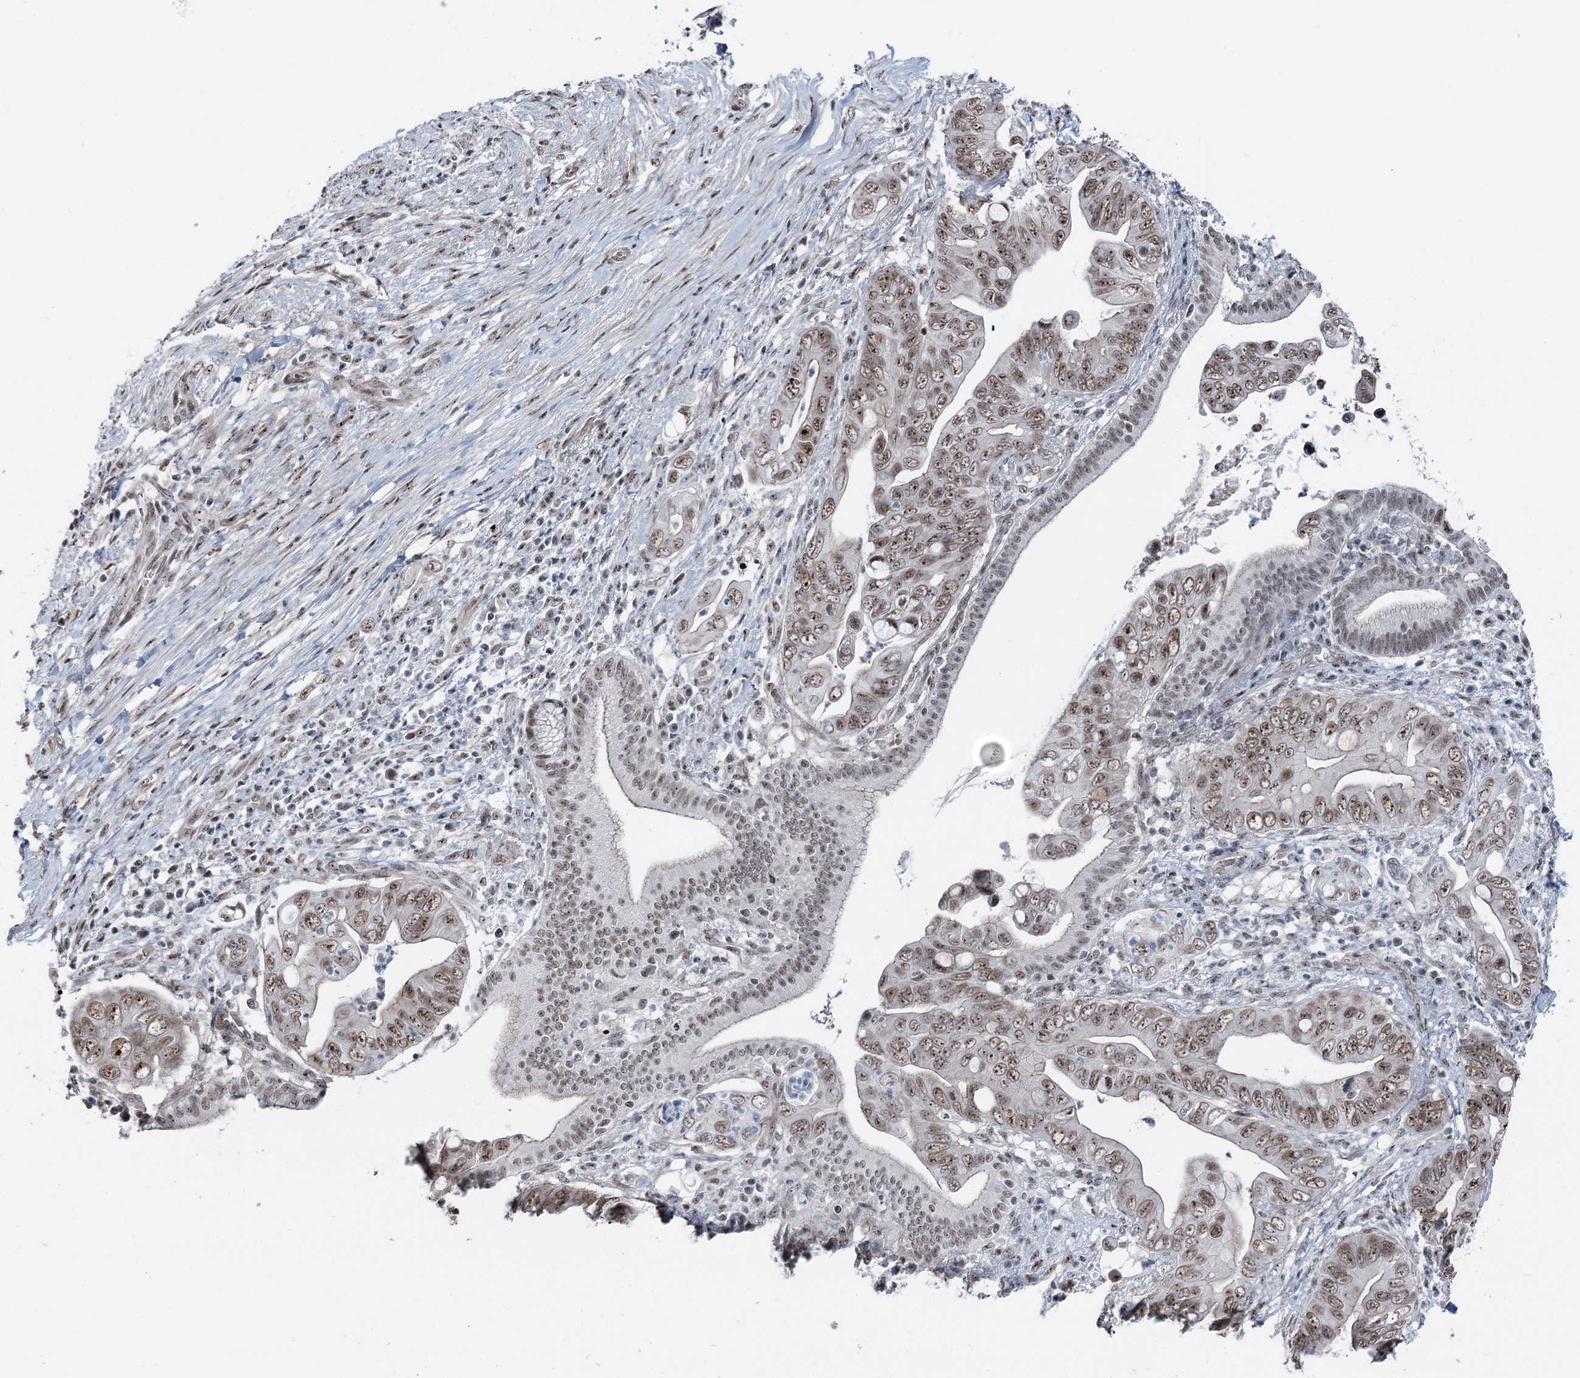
{"staining": {"intensity": "weak", "quantity": ">75%", "location": "nuclear"}, "tissue": "pancreatic cancer", "cell_type": "Tumor cells", "image_type": "cancer", "snomed": [{"axis": "morphology", "description": "Adenocarcinoma, NOS"}, {"axis": "topography", "description": "Pancreas"}], "caption": "IHC photomicrograph of neoplastic tissue: pancreatic cancer (adenocarcinoma) stained using immunohistochemistry (IHC) exhibits low levels of weak protein expression localized specifically in the nuclear of tumor cells, appearing as a nuclear brown color.", "gene": "POLR2H", "patient": {"sex": "male", "age": 75}}